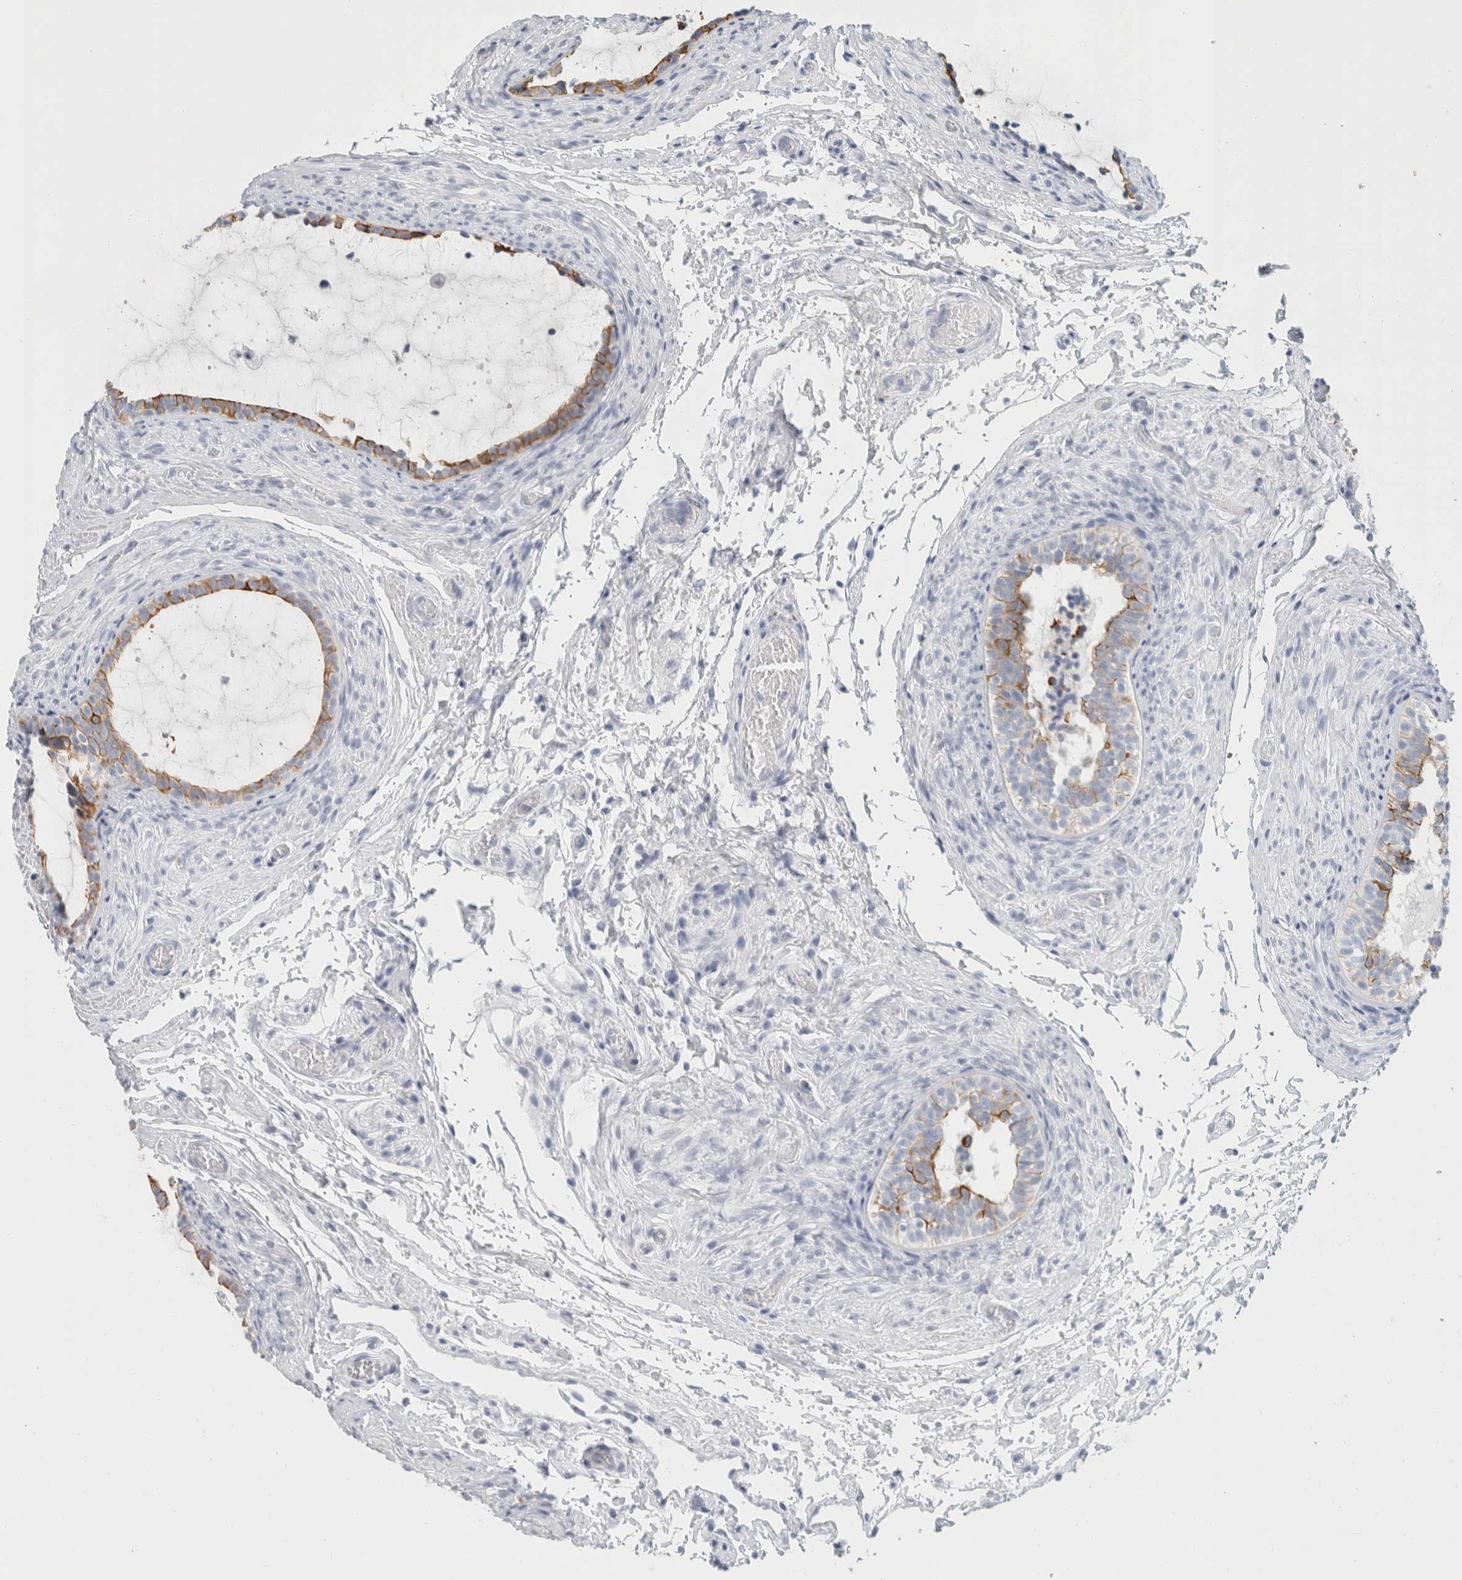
{"staining": {"intensity": "strong", "quantity": "25%-75%", "location": "cytoplasmic/membranous"}, "tissue": "epididymis", "cell_type": "Glandular cells", "image_type": "normal", "snomed": [{"axis": "morphology", "description": "Normal tissue, NOS"}, {"axis": "topography", "description": "Epididymis"}], "caption": "This is an image of IHC staining of unremarkable epididymis, which shows strong positivity in the cytoplasmic/membranous of glandular cells.", "gene": "SLC28A3", "patient": {"sex": "male", "age": 5}}